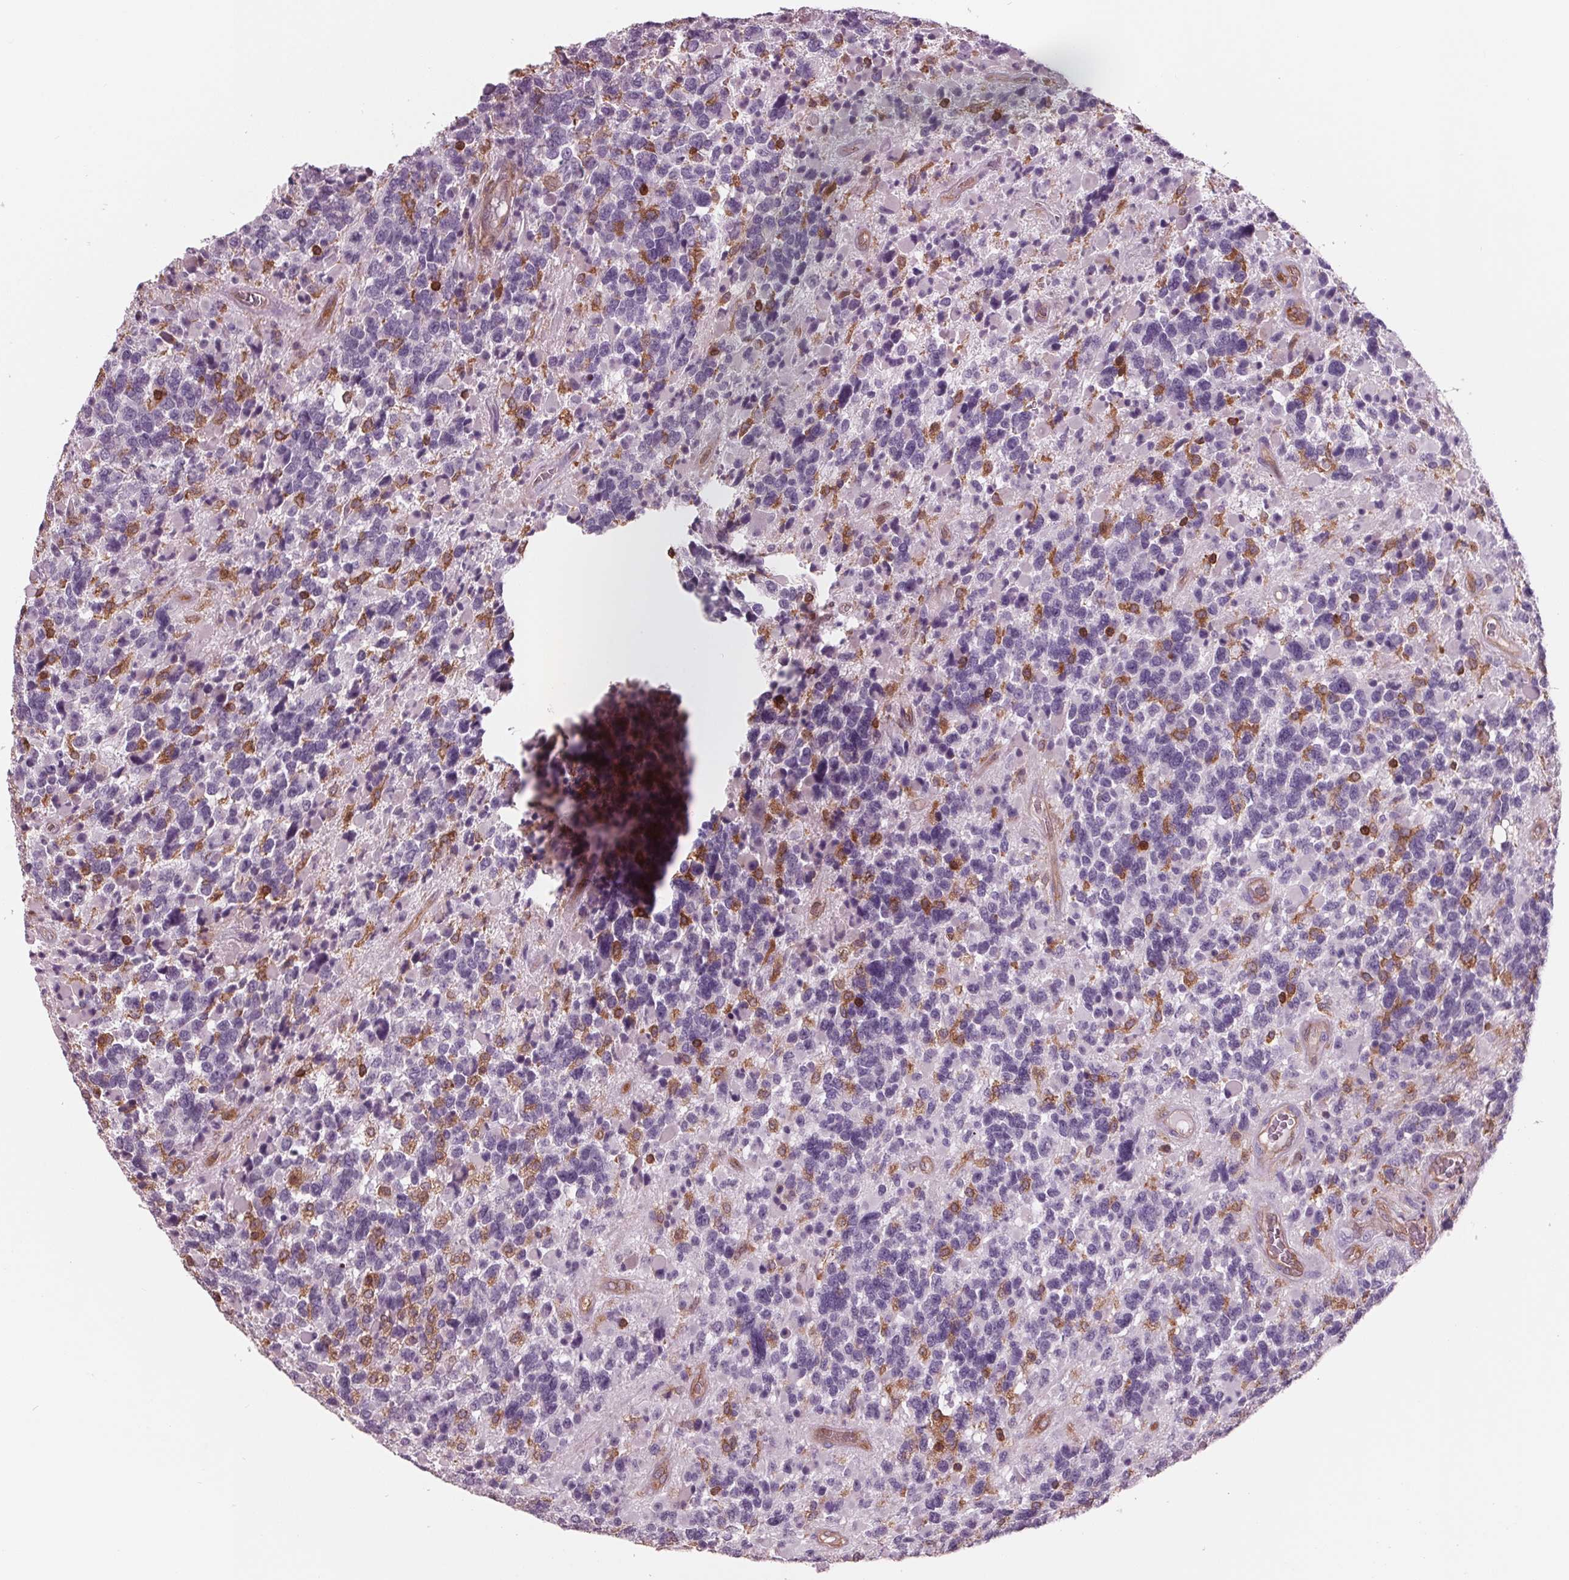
{"staining": {"intensity": "negative", "quantity": "none", "location": "none"}, "tissue": "glioma", "cell_type": "Tumor cells", "image_type": "cancer", "snomed": [{"axis": "morphology", "description": "Glioma, malignant, High grade"}, {"axis": "topography", "description": "Brain"}], "caption": "Image shows no protein positivity in tumor cells of glioma tissue.", "gene": "ARHGAP25", "patient": {"sex": "female", "age": 40}}